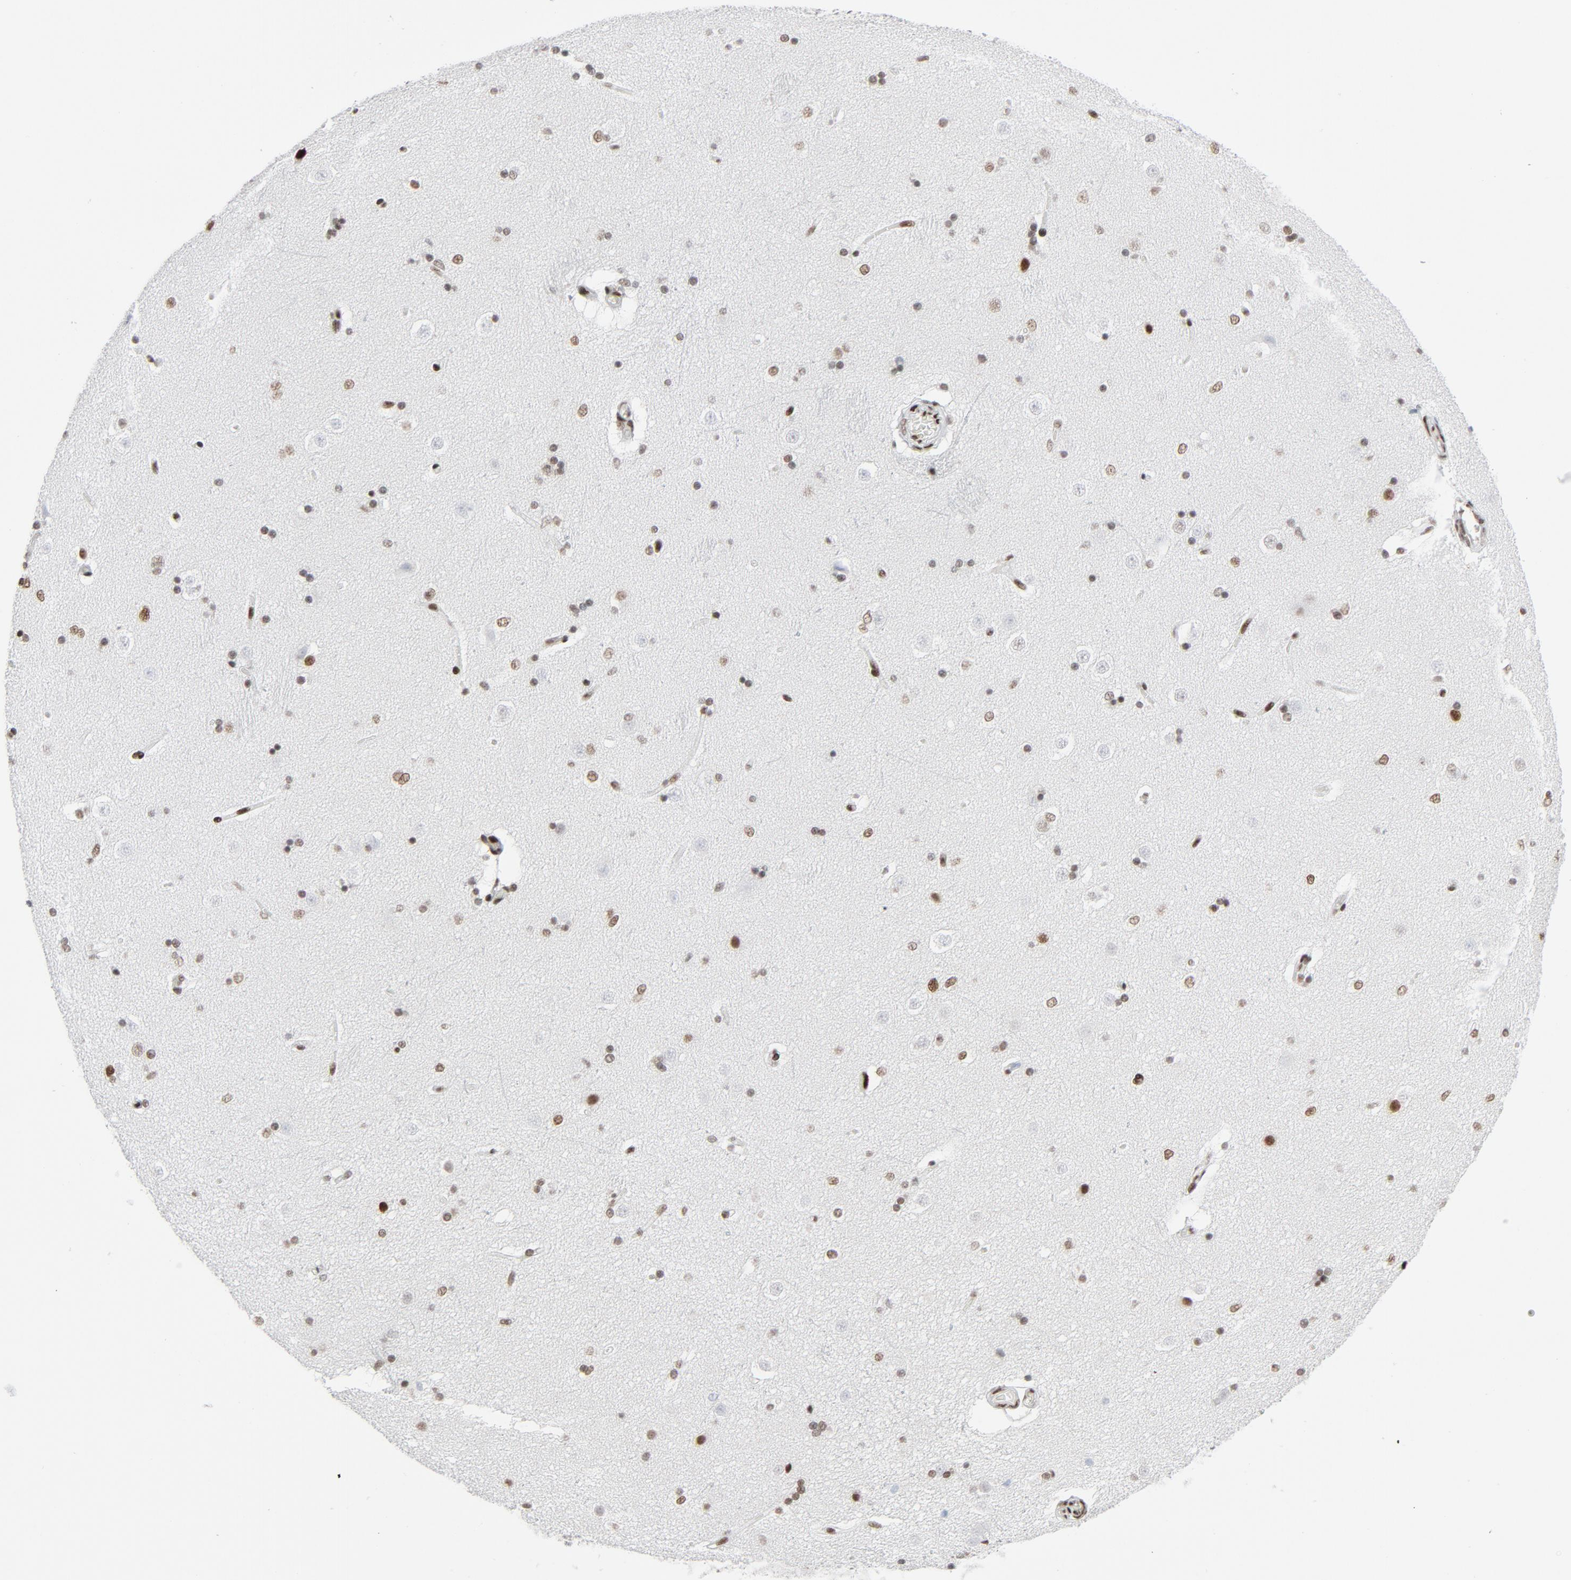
{"staining": {"intensity": "moderate", "quantity": "25%-75%", "location": "nuclear"}, "tissue": "caudate", "cell_type": "Glial cells", "image_type": "normal", "snomed": [{"axis": "morphology", "description": "Normal tissue, NOS"}, {"axis": "topography", "description": "Lateral ventricle wall"}], "caption": "Normal caudate reveals moderate nuclear expression in about 25%-75% of glial cells.", "gene": "HSF1", "patient": {"sex": "female", "age": 19}}